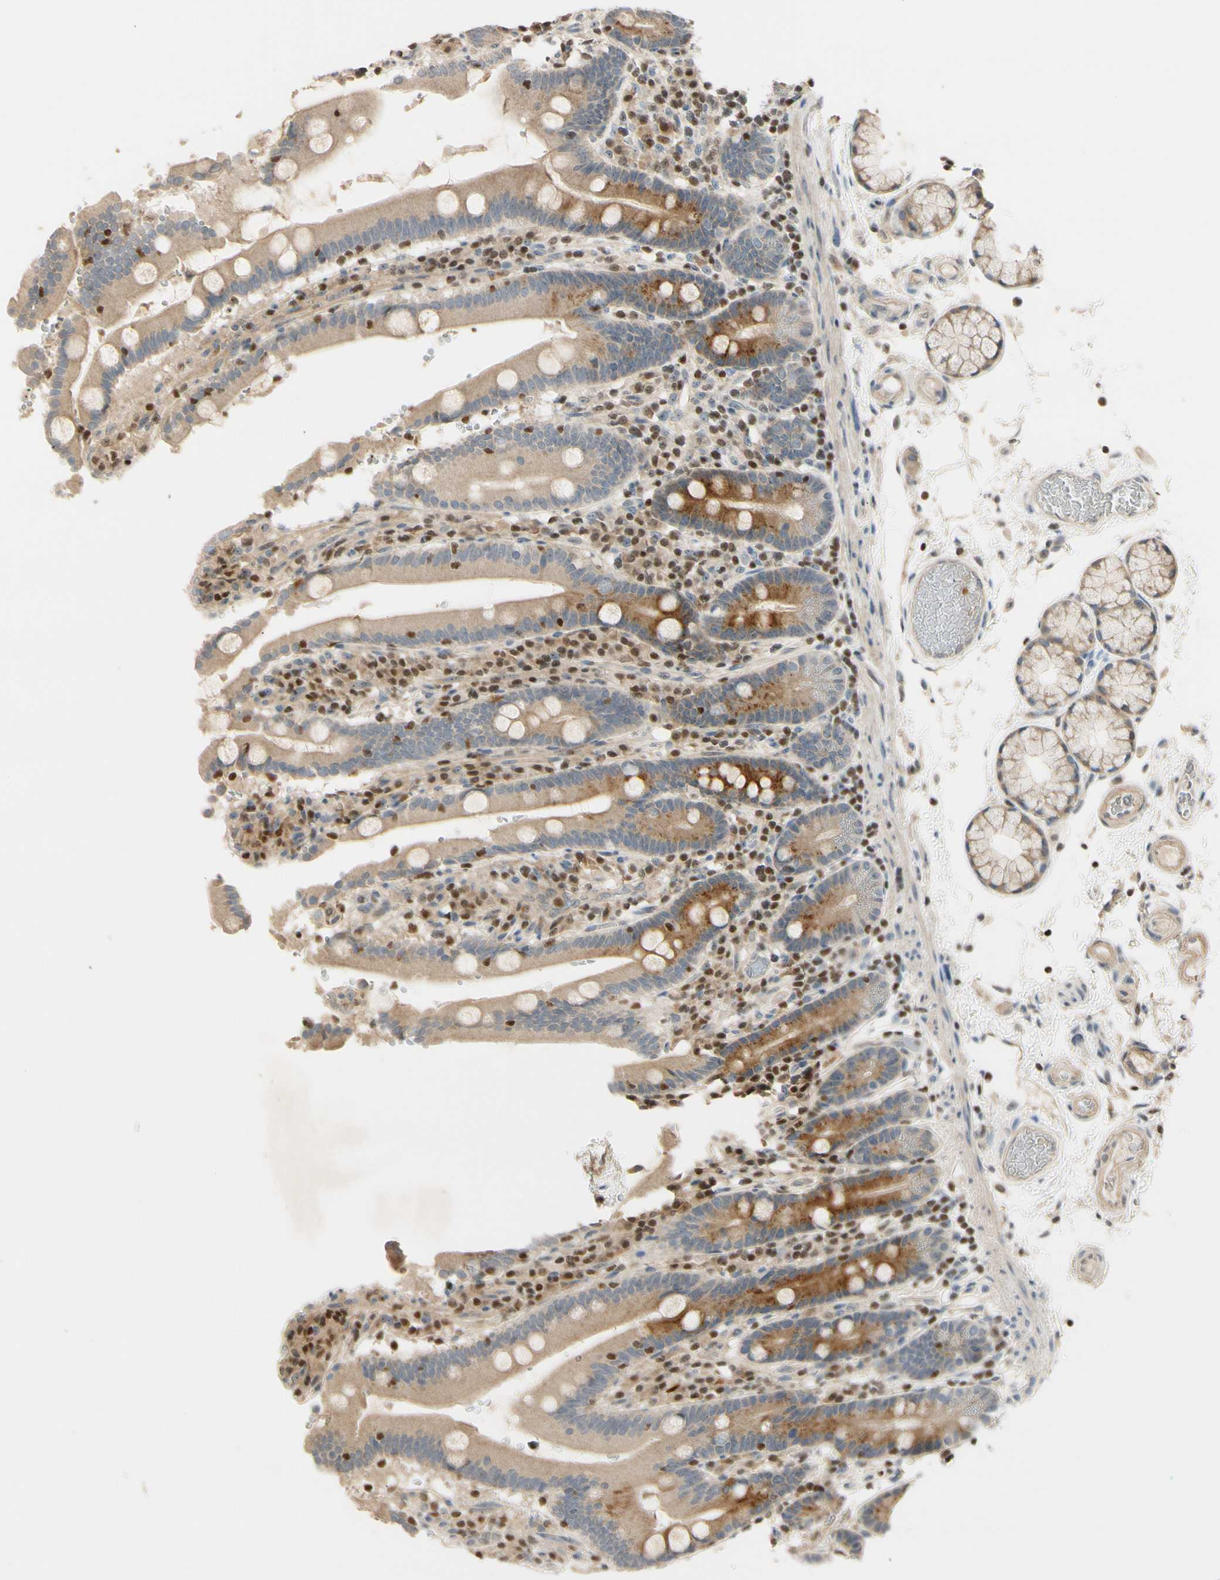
{"staining": {"intensity": "moderate", "quantity": ">75%", "location": "cytoplasmic/membranous"}, "tissue": "duodenum", "cell_type": "Glandular cells", "image_type": "normal", "snomed": [{"axis": "morphology", "description": "Normal tissue, NOS"}, {"axis": "topography", "description": "Small intestine, NOS"}], "caption": "A brown stain labels moderate cytoplasmic/membranous positivity of a protein in glandular cells of benign duodenum. (Stains: DAB (3,3'-diaminobenzidine) in brown, nuclei in blue, Microscopy: brightfield microscopy at high magnification).", "gene": "NFYA", "patient": {"sex": "female", "age": 71}}